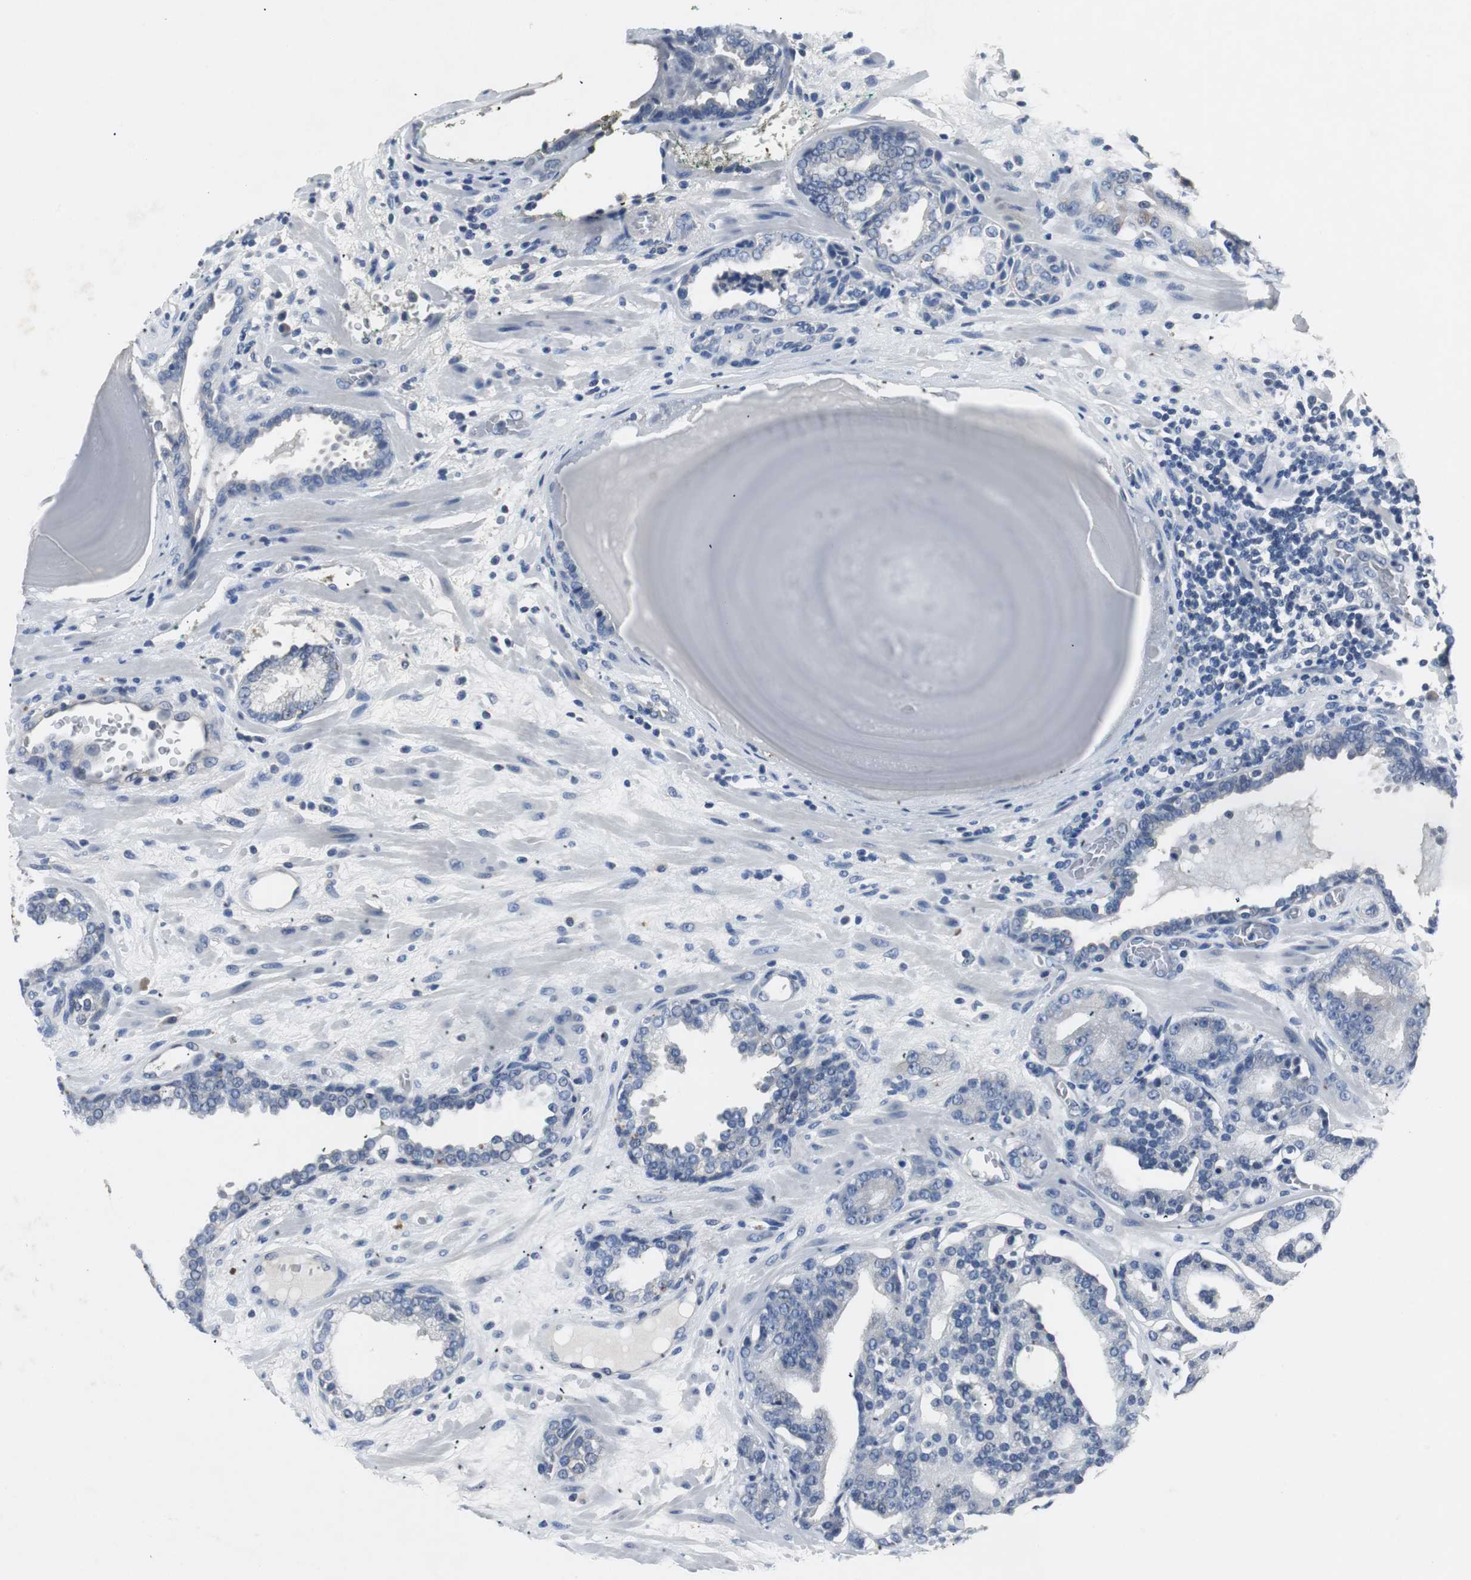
{"staining": {"intensity": "weak", "quantity": "25%-75%", "location": "cytoplasmic/membranous"}, "tissue": "prostate cancer", "cell_type": "Tumor cells", "image_type": "cancer", "snomed": [{"axis": "morphology", "description": "Adenocarcinoma, Low grade"}, {"axis": "topography", "description": "Prostate"}], "caption": "Brown immunohistochemical staining in human prostate cancer (low-grade adenocarcinoma) exhibits weak cytoplasmic/membranous expression in about 25%-75% of tumor cells.", "gene": "LRP2", "patient": {"sex": "male", "age": 63}}